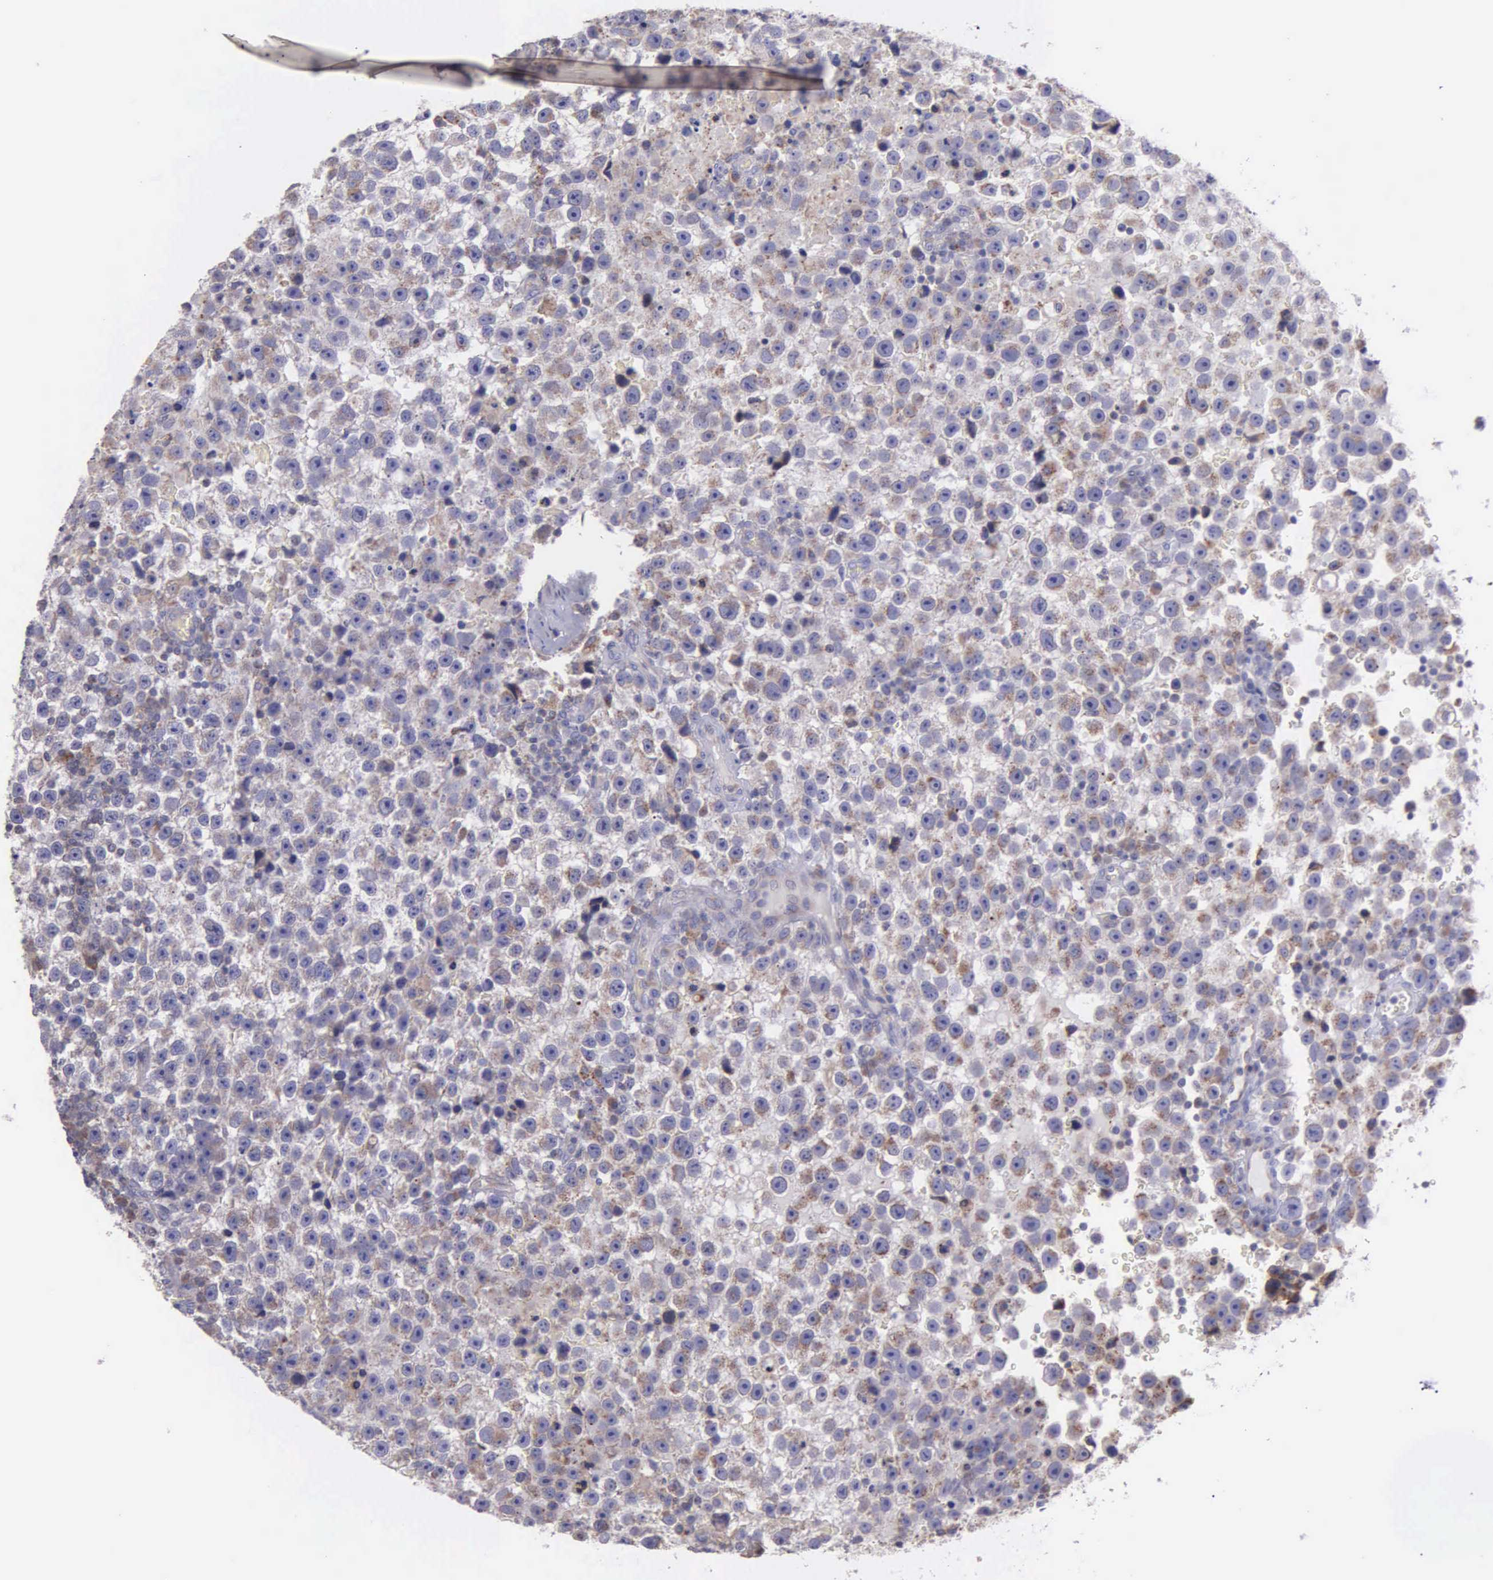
{"staining": {"intensity": "weak", "quantity": "25%-75%", "location": "cytoplasmic/membranous"}, "tissue": "testis cancer", "cell_type": "Tumor cells", "image_type": "cancer", "snomed": [{"axis": "morphology", "description": "Seminoma, NOS"}, {"axis": "topography", "description": "Testis"}], "caption": "Testis cancer (seminoma) was stained to show a protein in brown. There is low levels of weak cytoplasmic/membranous positivity in approximately 25%-75% of tumor cells.", "gene": "MIA2", "patient": {"sex": "male", "age": 33}}